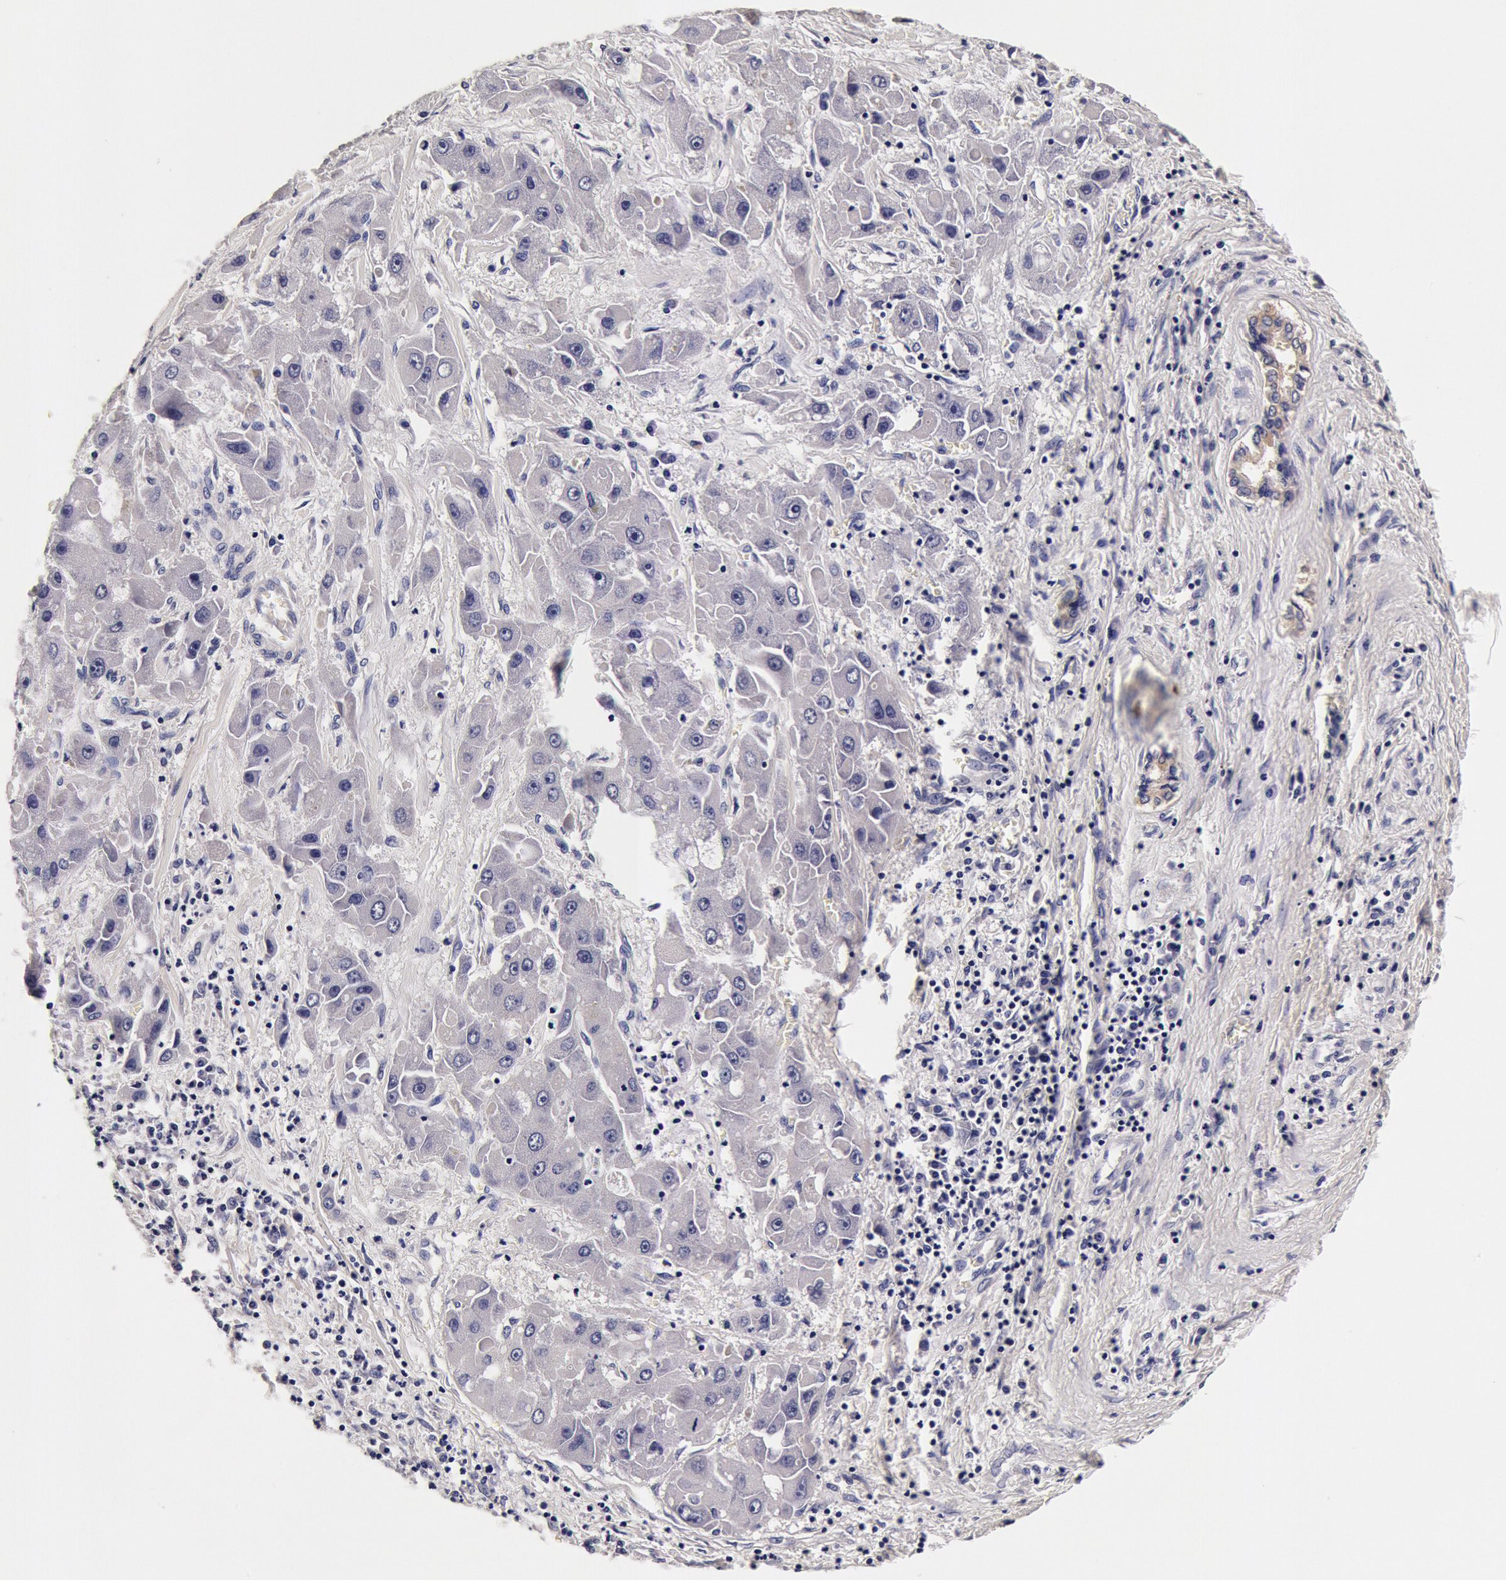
{"staining": {"intensity": "negative", "quantity": "none", "location": "none"}, "tissue": "liver cancer", "cell_type": "Tumor cells", "image_type": "cancer", "snomed": [{"axis": "morphology", "description": "Carcinoma, Hepatocellular, NOS"}, {"axis": "topography", "description": "Liver"}], "caption": "Histopathology image shows no protein staining in tumor cells of liver cancer tissue.", "gene": "CCDC22", "patient": {"sex": "male", "age": 24}}